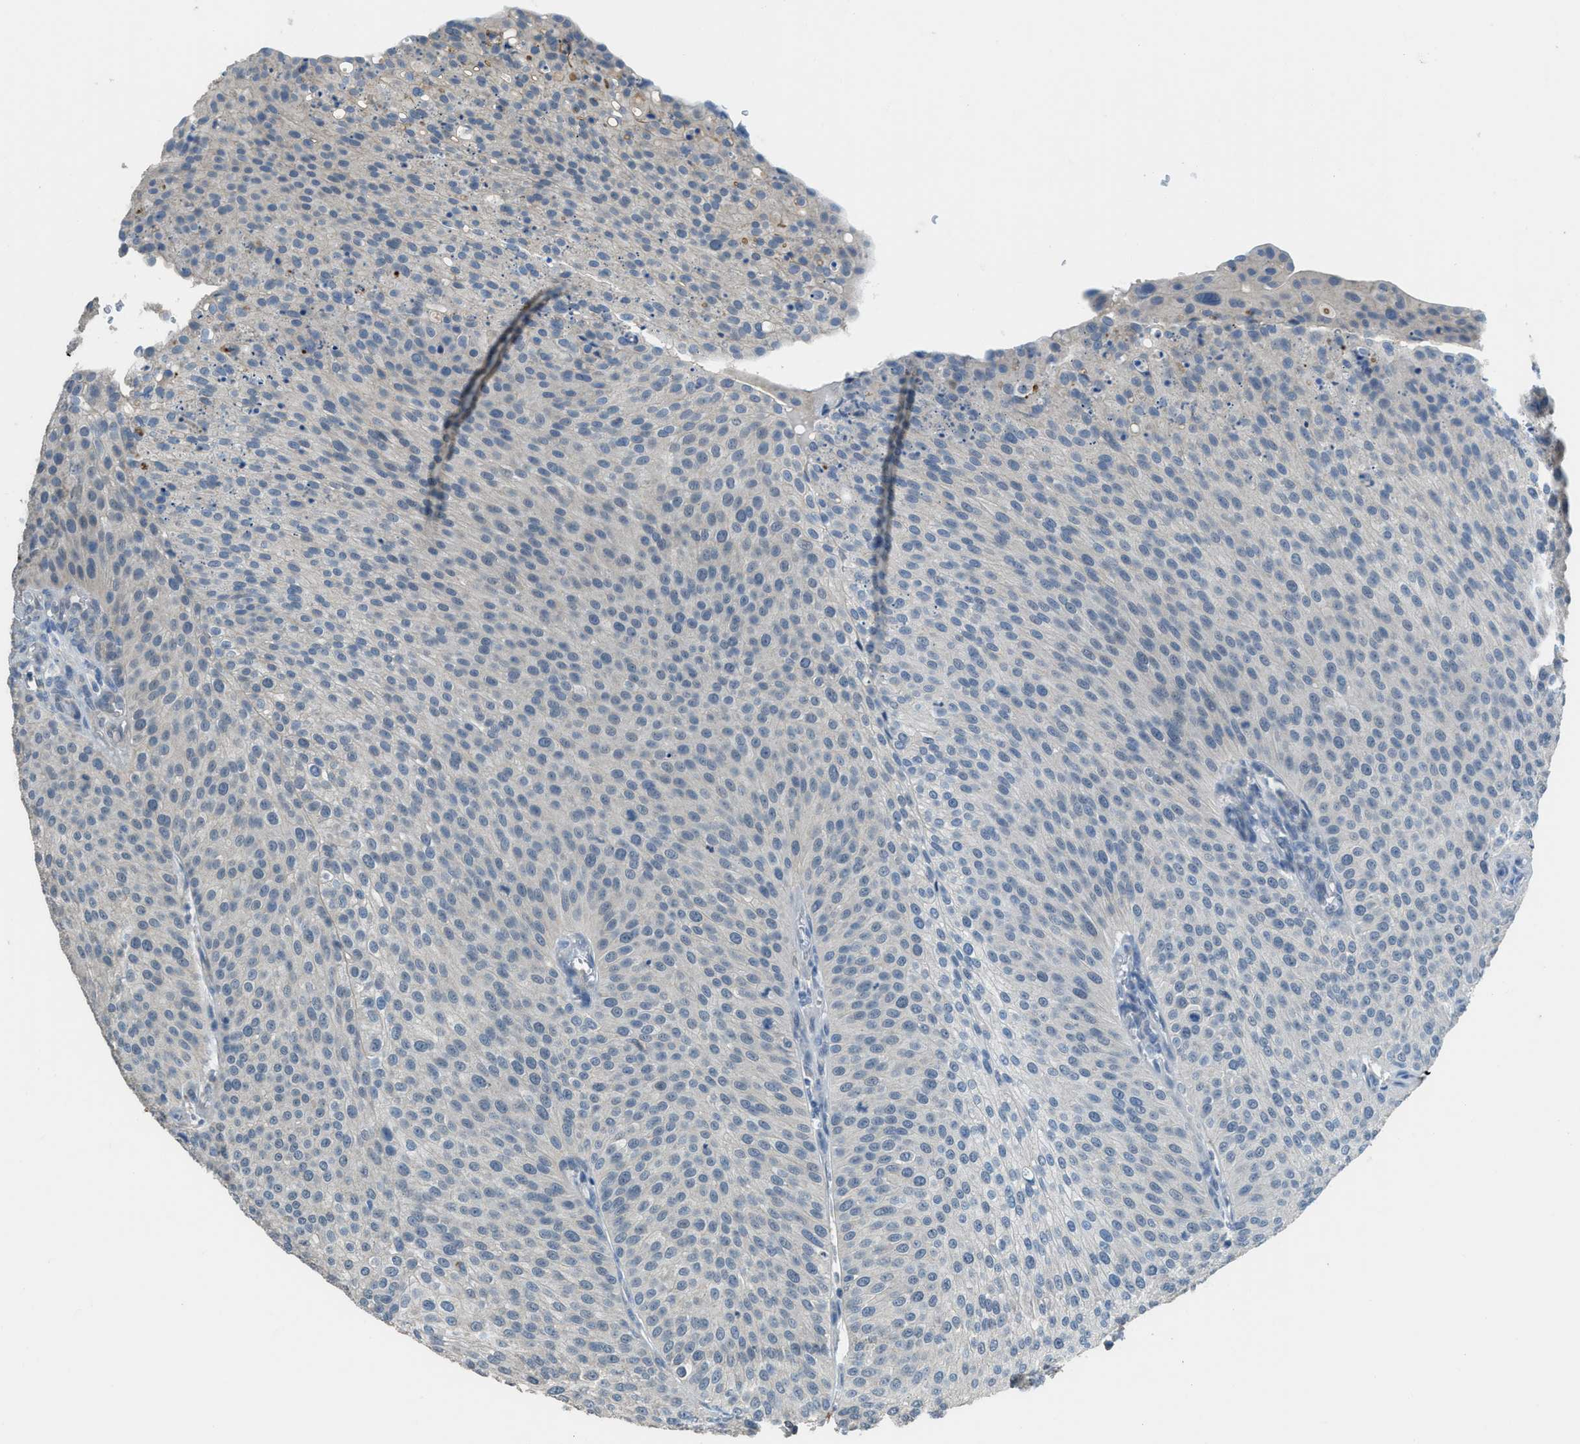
{"staining": {"intensity": "negative", "quantity": "none", "location": "none"}, "tissue": "urothelial cancer", "cell_type": "Tumor cells", "image_type": "cancer", "snomed": [{"axis": "morphology", "description": "Urothelial carcinoma, Low grade"}, {"axis": "topography", "description": "Smooth muscle"}, {"axis": "topography", "description": "Urinary bladder"}], "caption": "Immunohistochemistry (IHC) of urothelial cancer exhibits no positivity in tumor cells. The staining was performed using DAB to visualize the protein expression in brown, while the nuclei were stained in blue with hematoxylin (Magnification: 20x).", "gene": "TIMD4", "patient": {"sex": "male", "age": 60}}